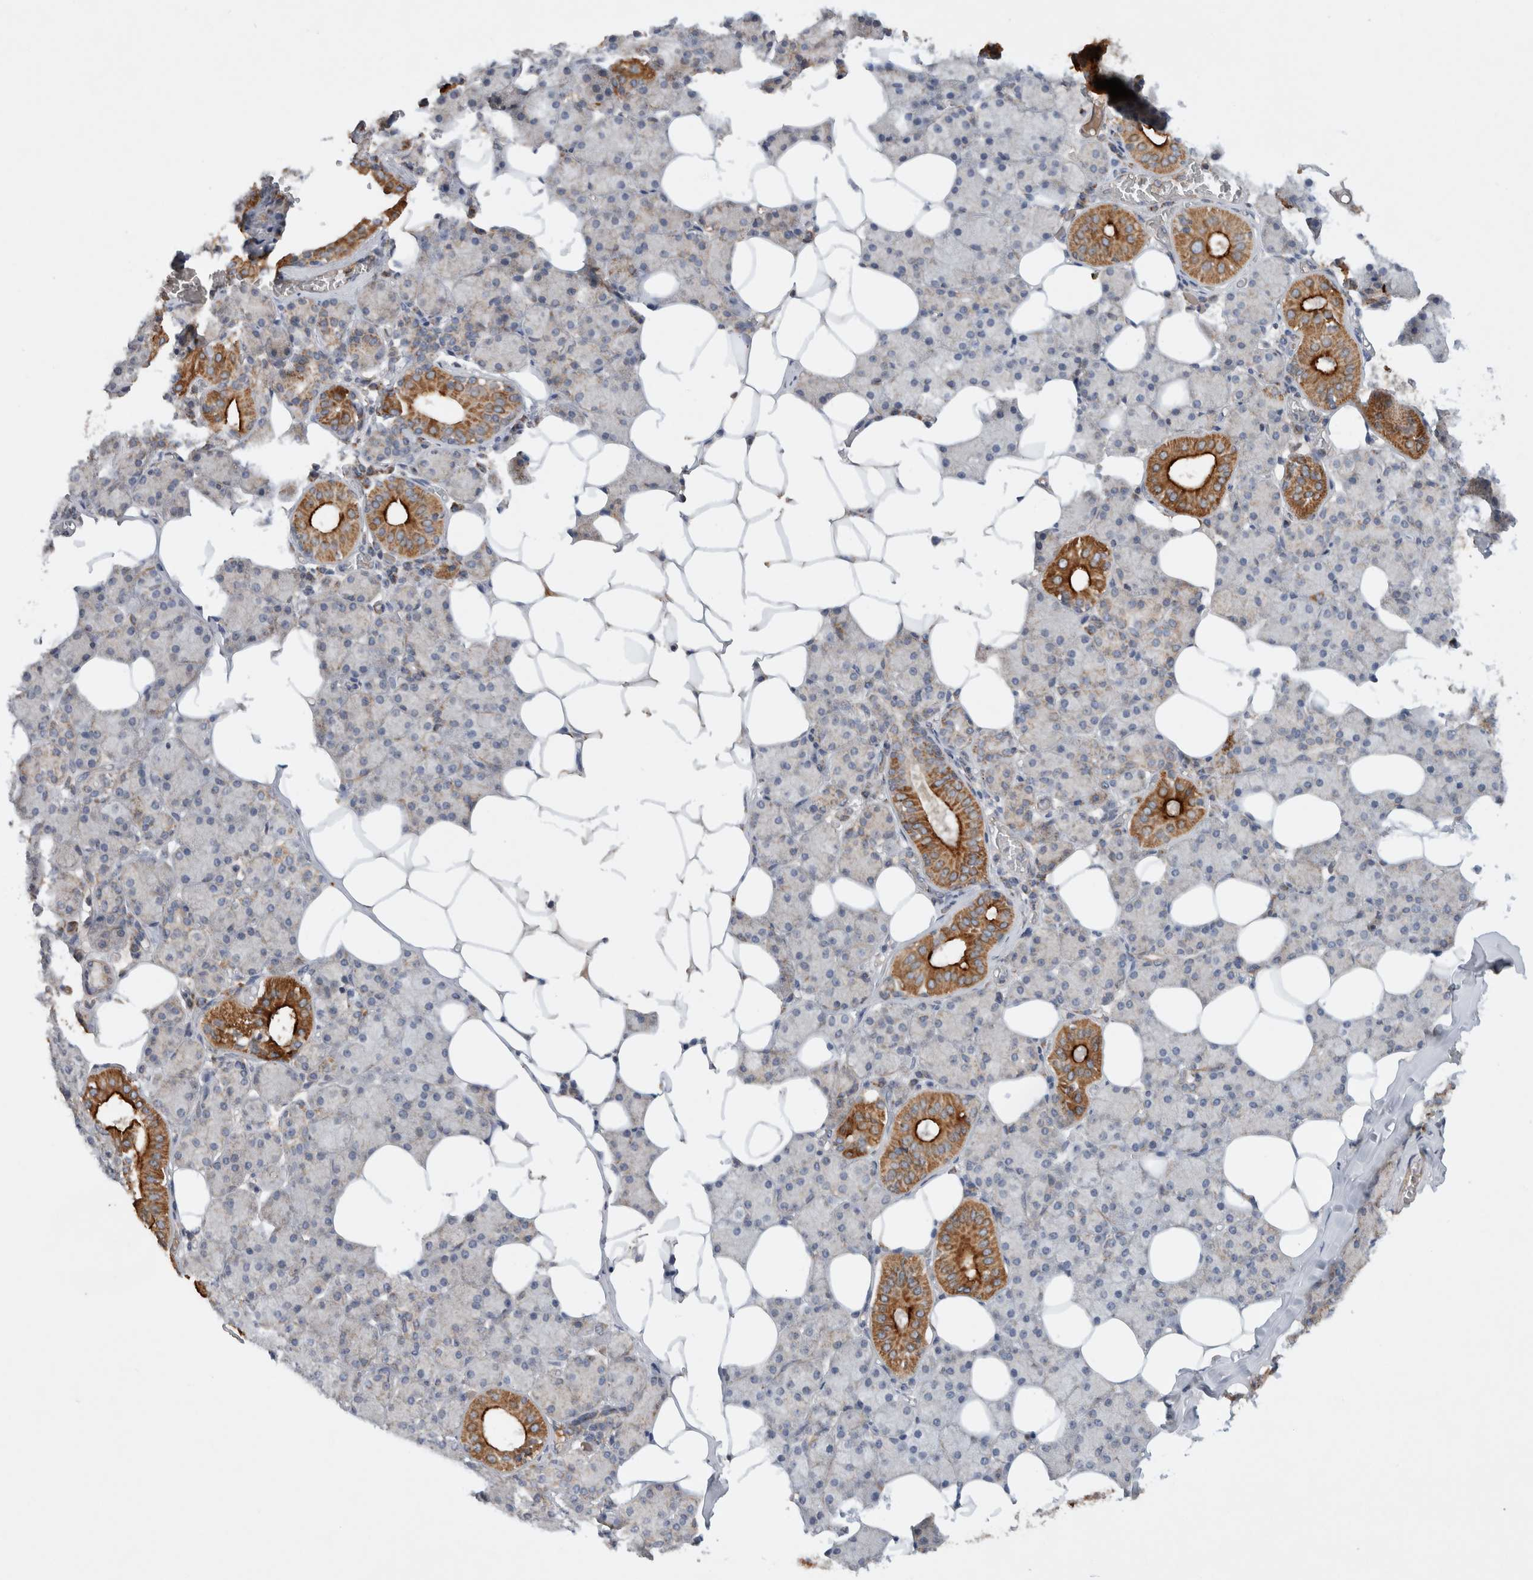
{"staining": {"intensity": "strong", "quantity": "<25%", "location": "cytoplasmic/membranous"}, "tissue": "salivary gland", "cell_type": "Glandular cells", "image_type": "normal", "snomed": [{"axis": "morphology", "description": "Normal tissue, NOS"}, {"axis": "topography", "description": "Salivary gland"}], "caption": "An IHC micrograph of normal tissue is shown. Protein staining in brown labels strong cytoplasmic/membranous positivity in salivary gland within glandular cells. The staining was performed using DAB (3,3'-diaminobenzidine), with brown indicating positive protein expression. Nuclei are stained blue with hematoxylin.", "gene": "MRPS28", "patient": {"sex": "female", "age": 33}}